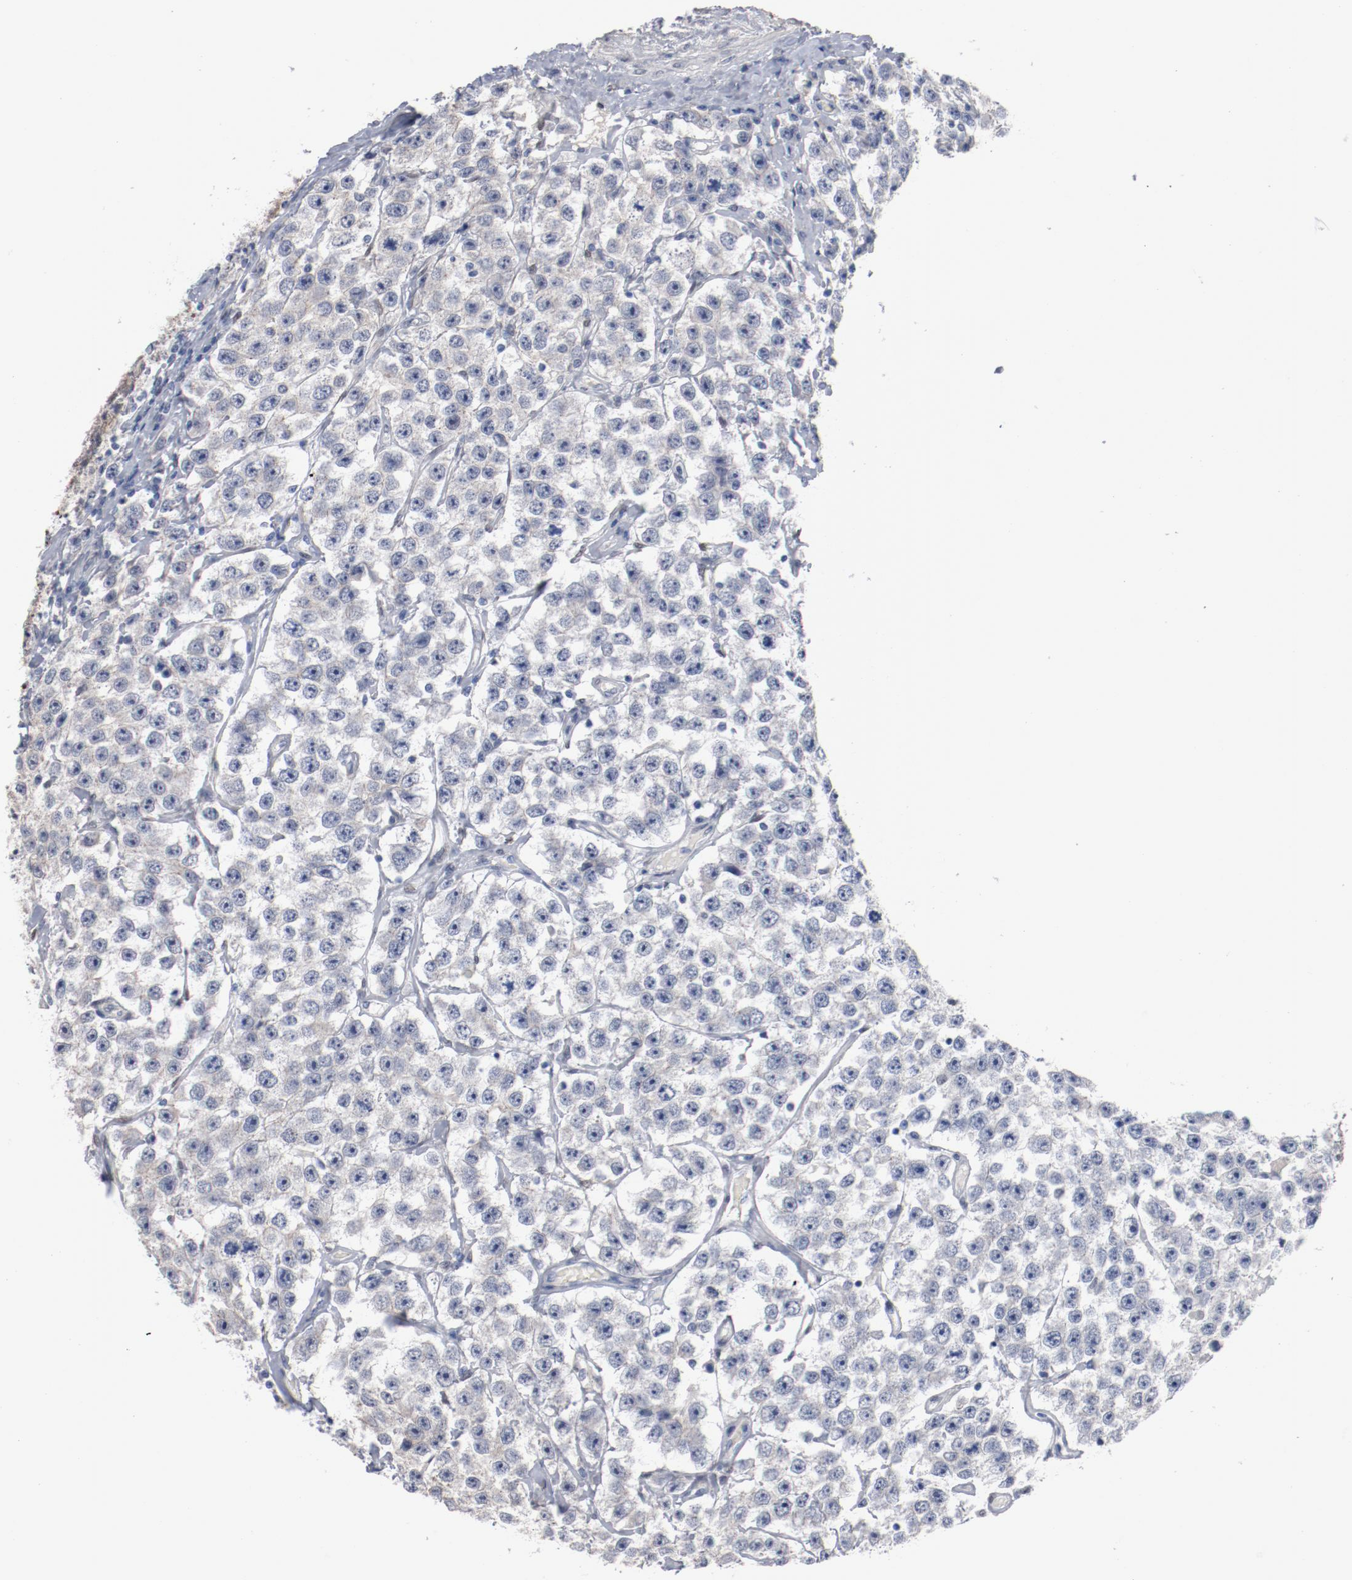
{"staining": {"intensity": "weak", "quantity": ">75%", "location": "cytoplasmic/membranous"}, "tissue": "testis cancer", "cell_type": "Tumor cells", "image_type": "cancer", "snomed": [{"axis": "morphology", "description": "Seminoma, NOS"}, {"axis": "topography", "description": "Testis"}], "caption": "Protein expression analysis of human testis cancer reveals weak cytoplasmic/membranous staining in approximately >75% of tumor cells. (Stains: DAB in brown, nuclei in blue, Microscopy: brightfield microscopy at high magnification).", "gene": "ZEB2", "patient": {"sex": "male", "age": 52}}